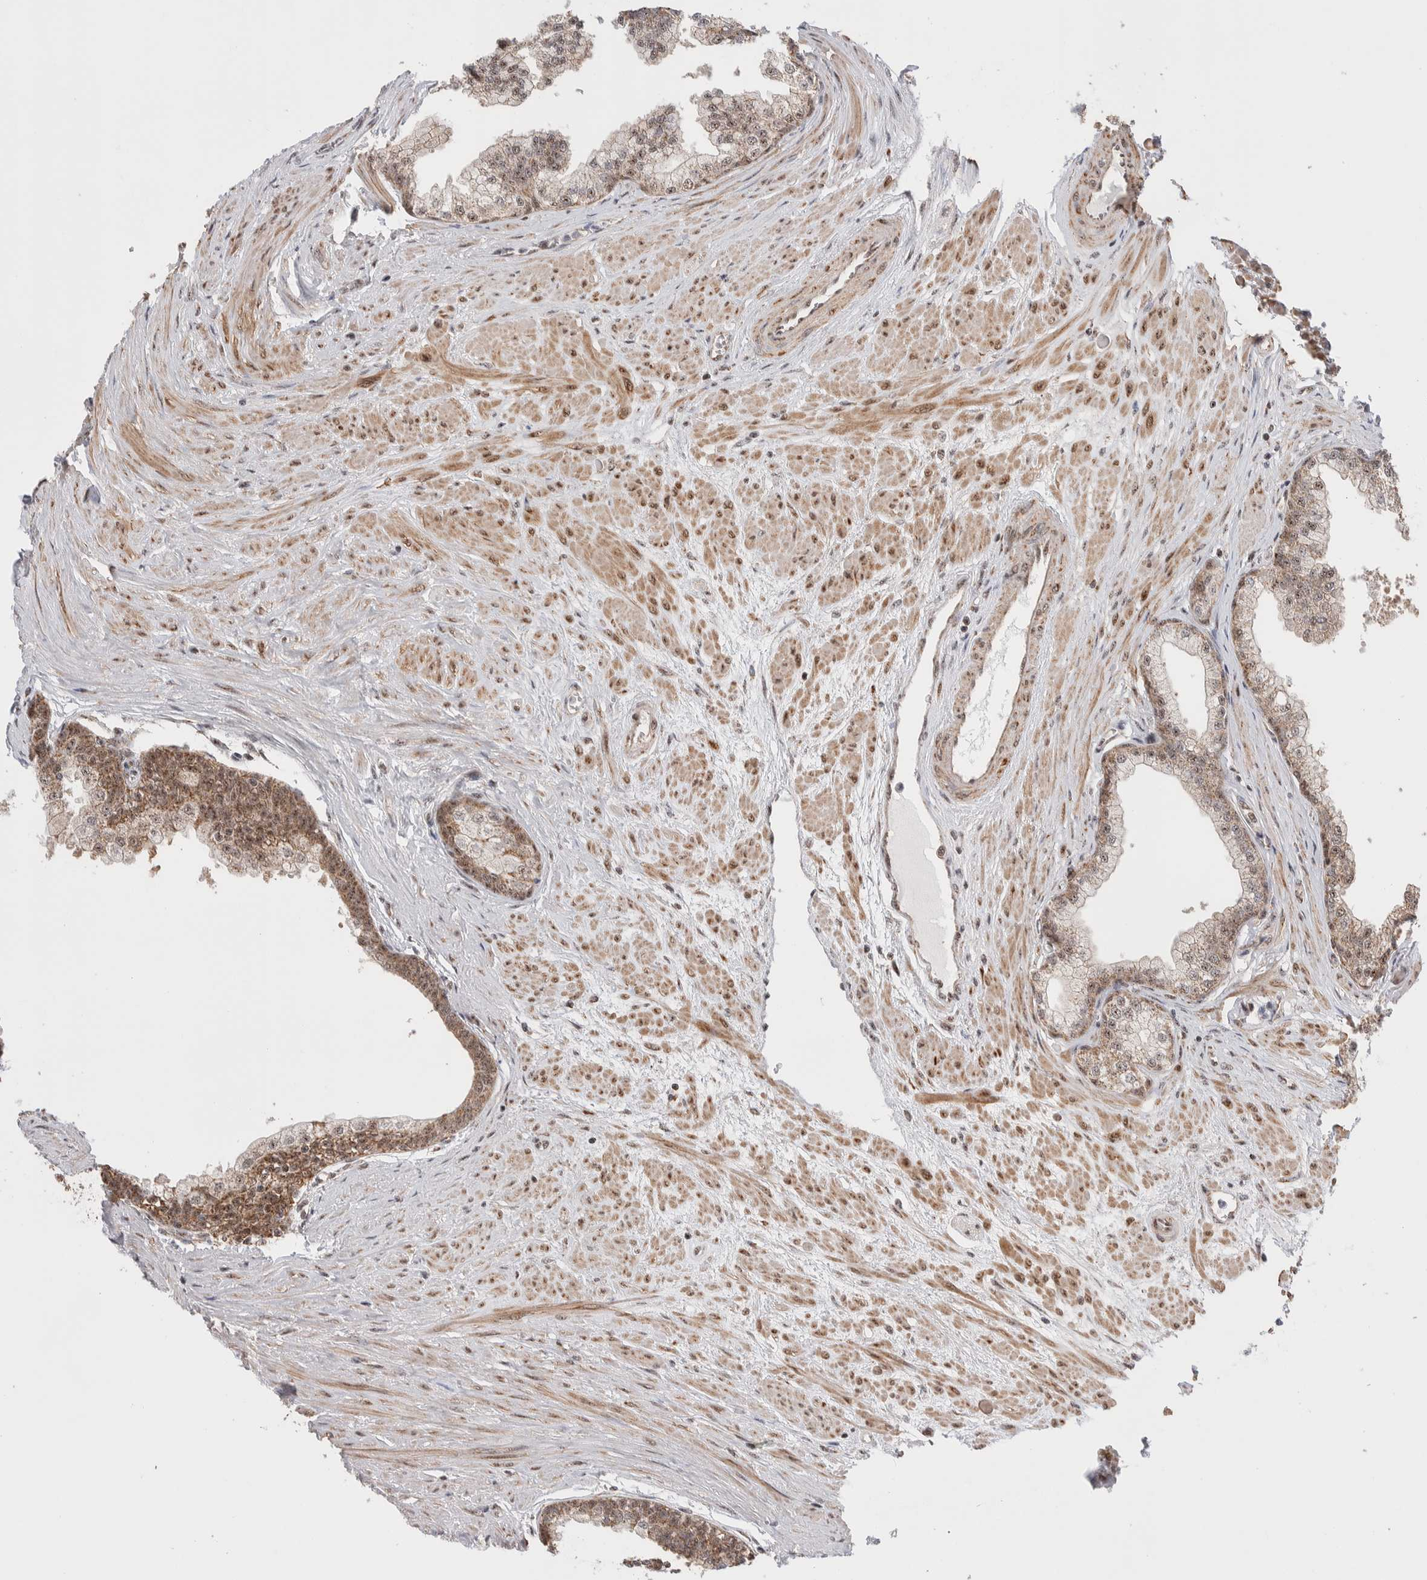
{"staining": {"intensity": "moderate", "quantity": ">75%", "location": "cytoplasmic/membranous,nuclear"}, "tissue": "prostate", "cell_type": "Glandular cells", "image_type": "normal", "snomed": [{"axis": "morphology", "description": "Normal tissue, NOS"}, {"axis": "morphology", "description": "Urothelial carcinoma, Low grade"}, {"axis": "topography", "description": "Urinary bladder"}, {"axis": "topography", "description": "Prostate"}], "caption": "Prostate stained for a protein reveals moderate cytoplasmic/membranous,nuclear positivity in glandular cells. Using DAB (brown) and hematoxylin (blue) stains, captured at high magnification using brightfield microscopy.", "gene": "ZNF695", "patient": {"sex": "male", "age": 60}}